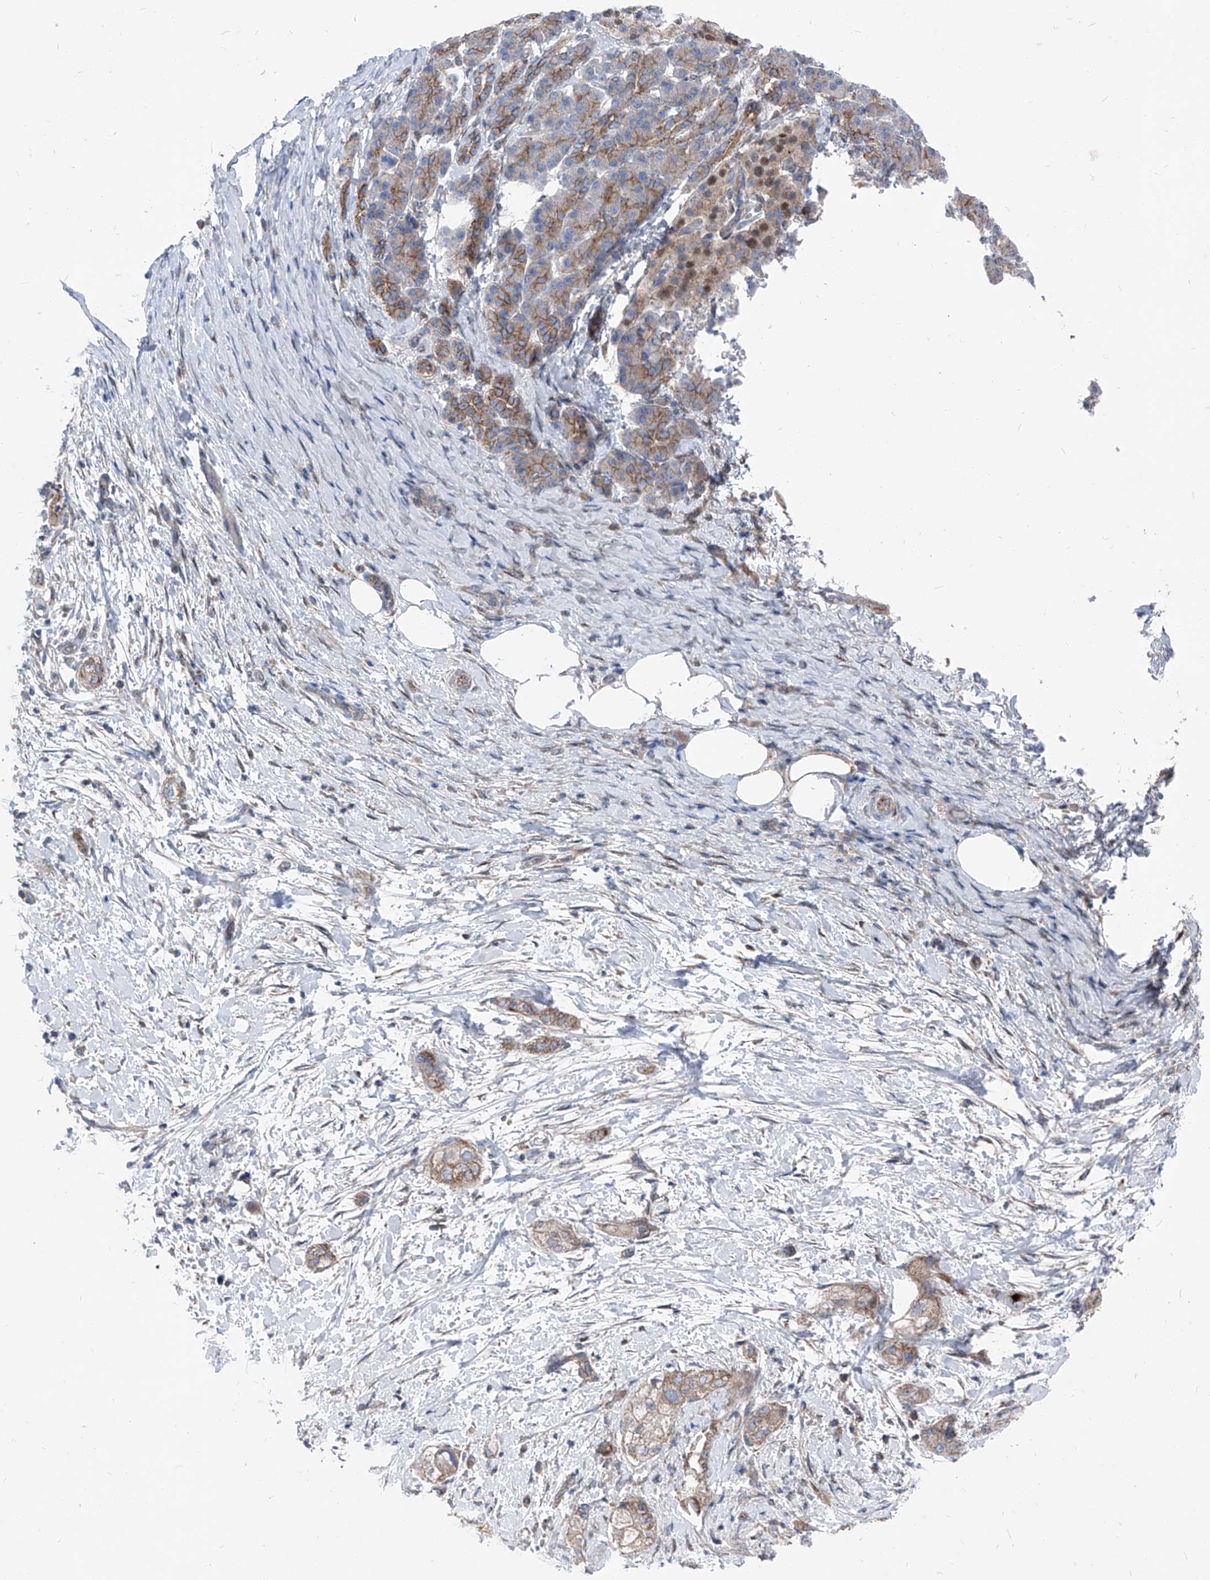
{"staining": {"intensity": "weak", "quantity": ">75%", "location": "cytoplasmic/membranous"}, "tissue": "pancreatic cancer", "cell_type": "Tumor cells", "image_type": "cancer", "snomed": [{"axis": "morphology", "description": "Adenocarcinoma, NOS"}, {"axis": "topography", "description": "Pancreas"}], "caption": "Approximately >75% of tumor cells in human pancreatic adenocarcinoma display weak cytoplasmic/membranous protein expression as visualized by brown immunohistochemical staining.", "gene": "AGPS", "patient": {"sex": "male", "age": 58}}